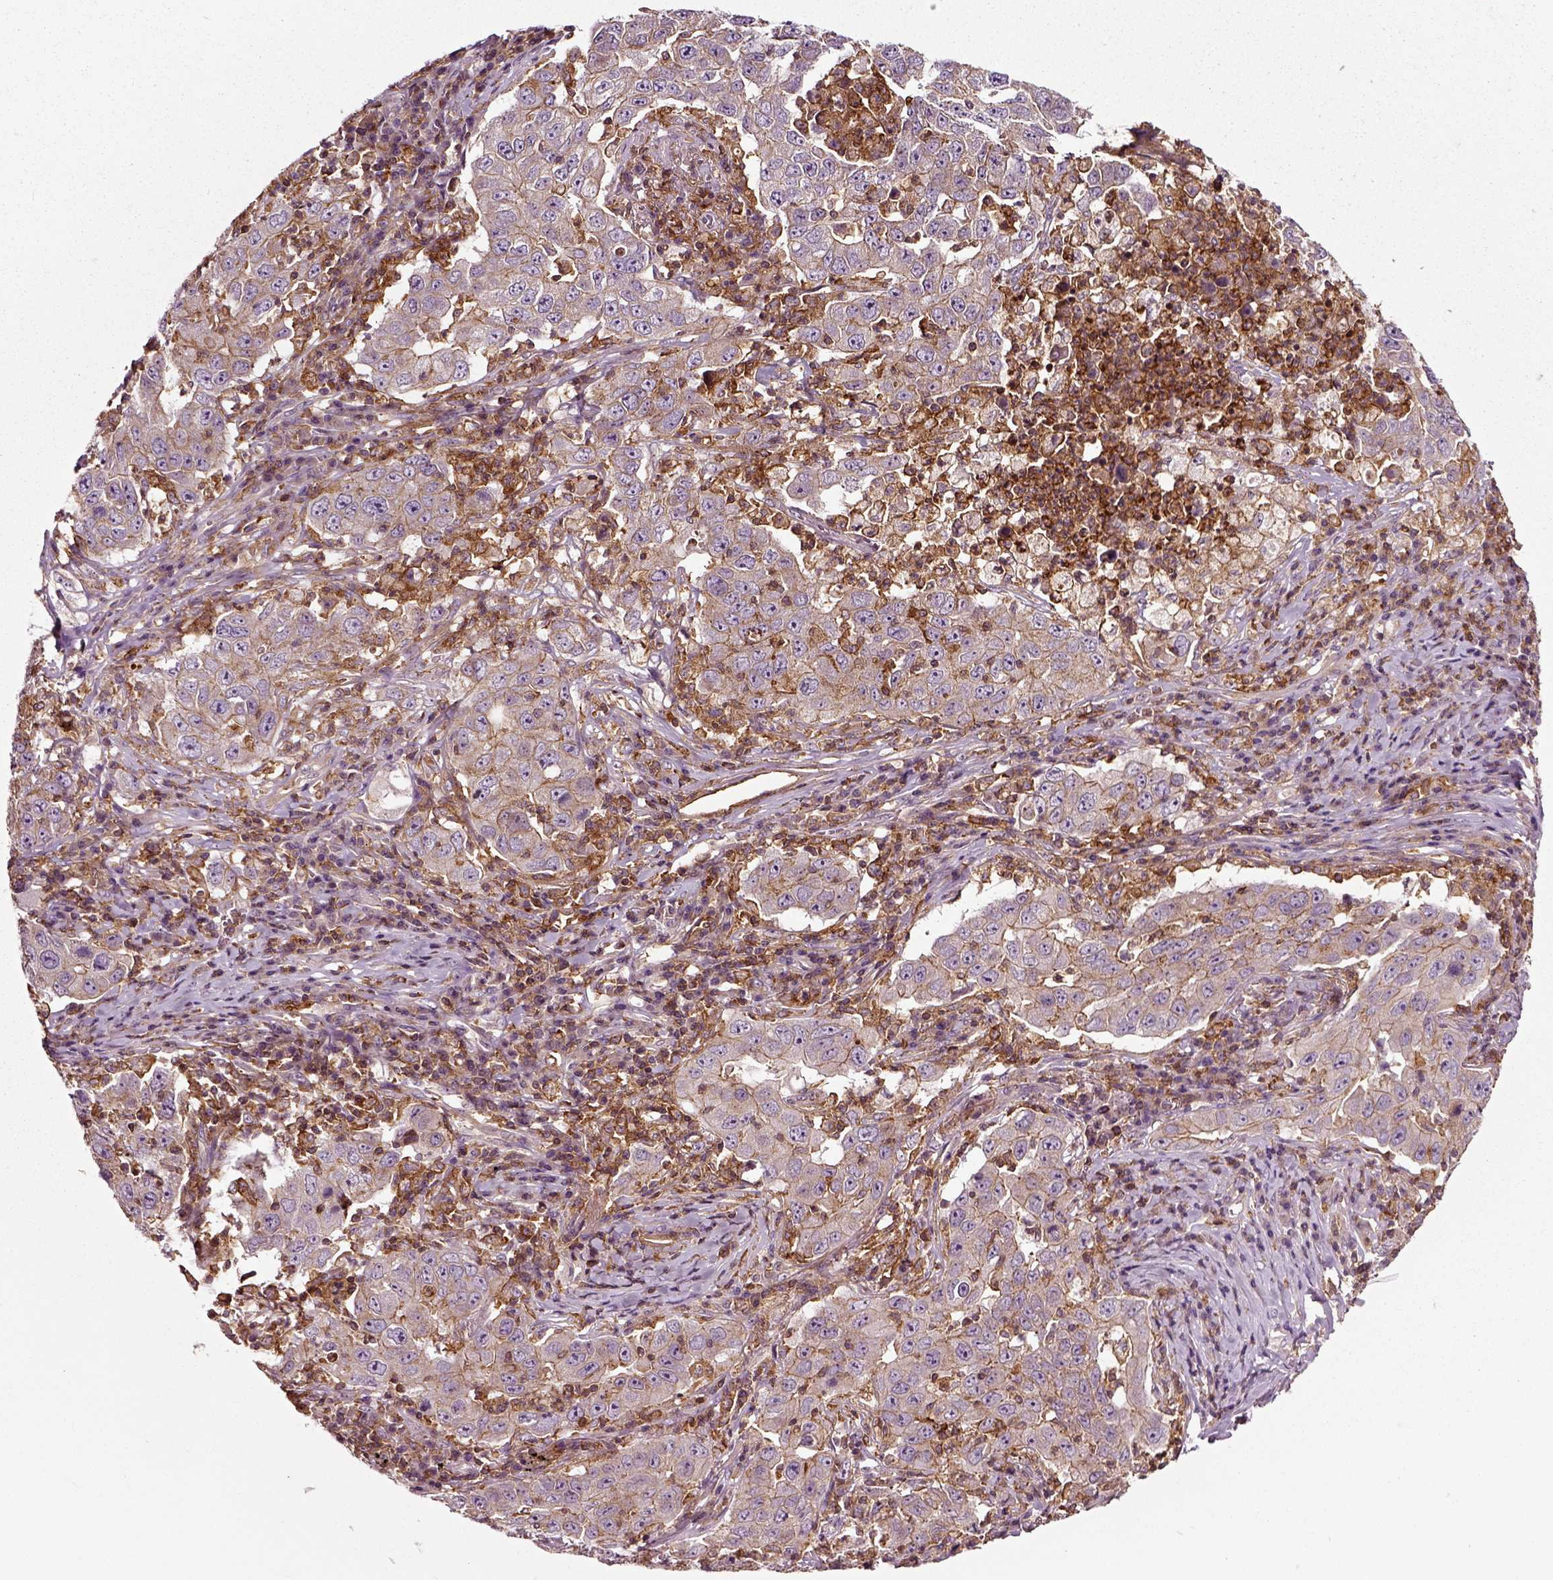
{"staining": {"intensity": "moderate", "quantity": "25%-75%", "location": "cytoplasmic/membranous"}, "tissue": "lung cancer", "cell_type": "Tumor cells", "image_type": "cancer", "snomed": [{"axis": "morphology", "description": "Adenocarcinoma, NOS"}, {"axis": "topography", "description": "Lung"}], "caption": "A brown stain shows moderate cytoplasmic/membranous expression of a protein in lung cancer (adenocarcinoma) tumor cells.", "gene": "RHOF", "patient": {"sex": "male", "age": 73}}